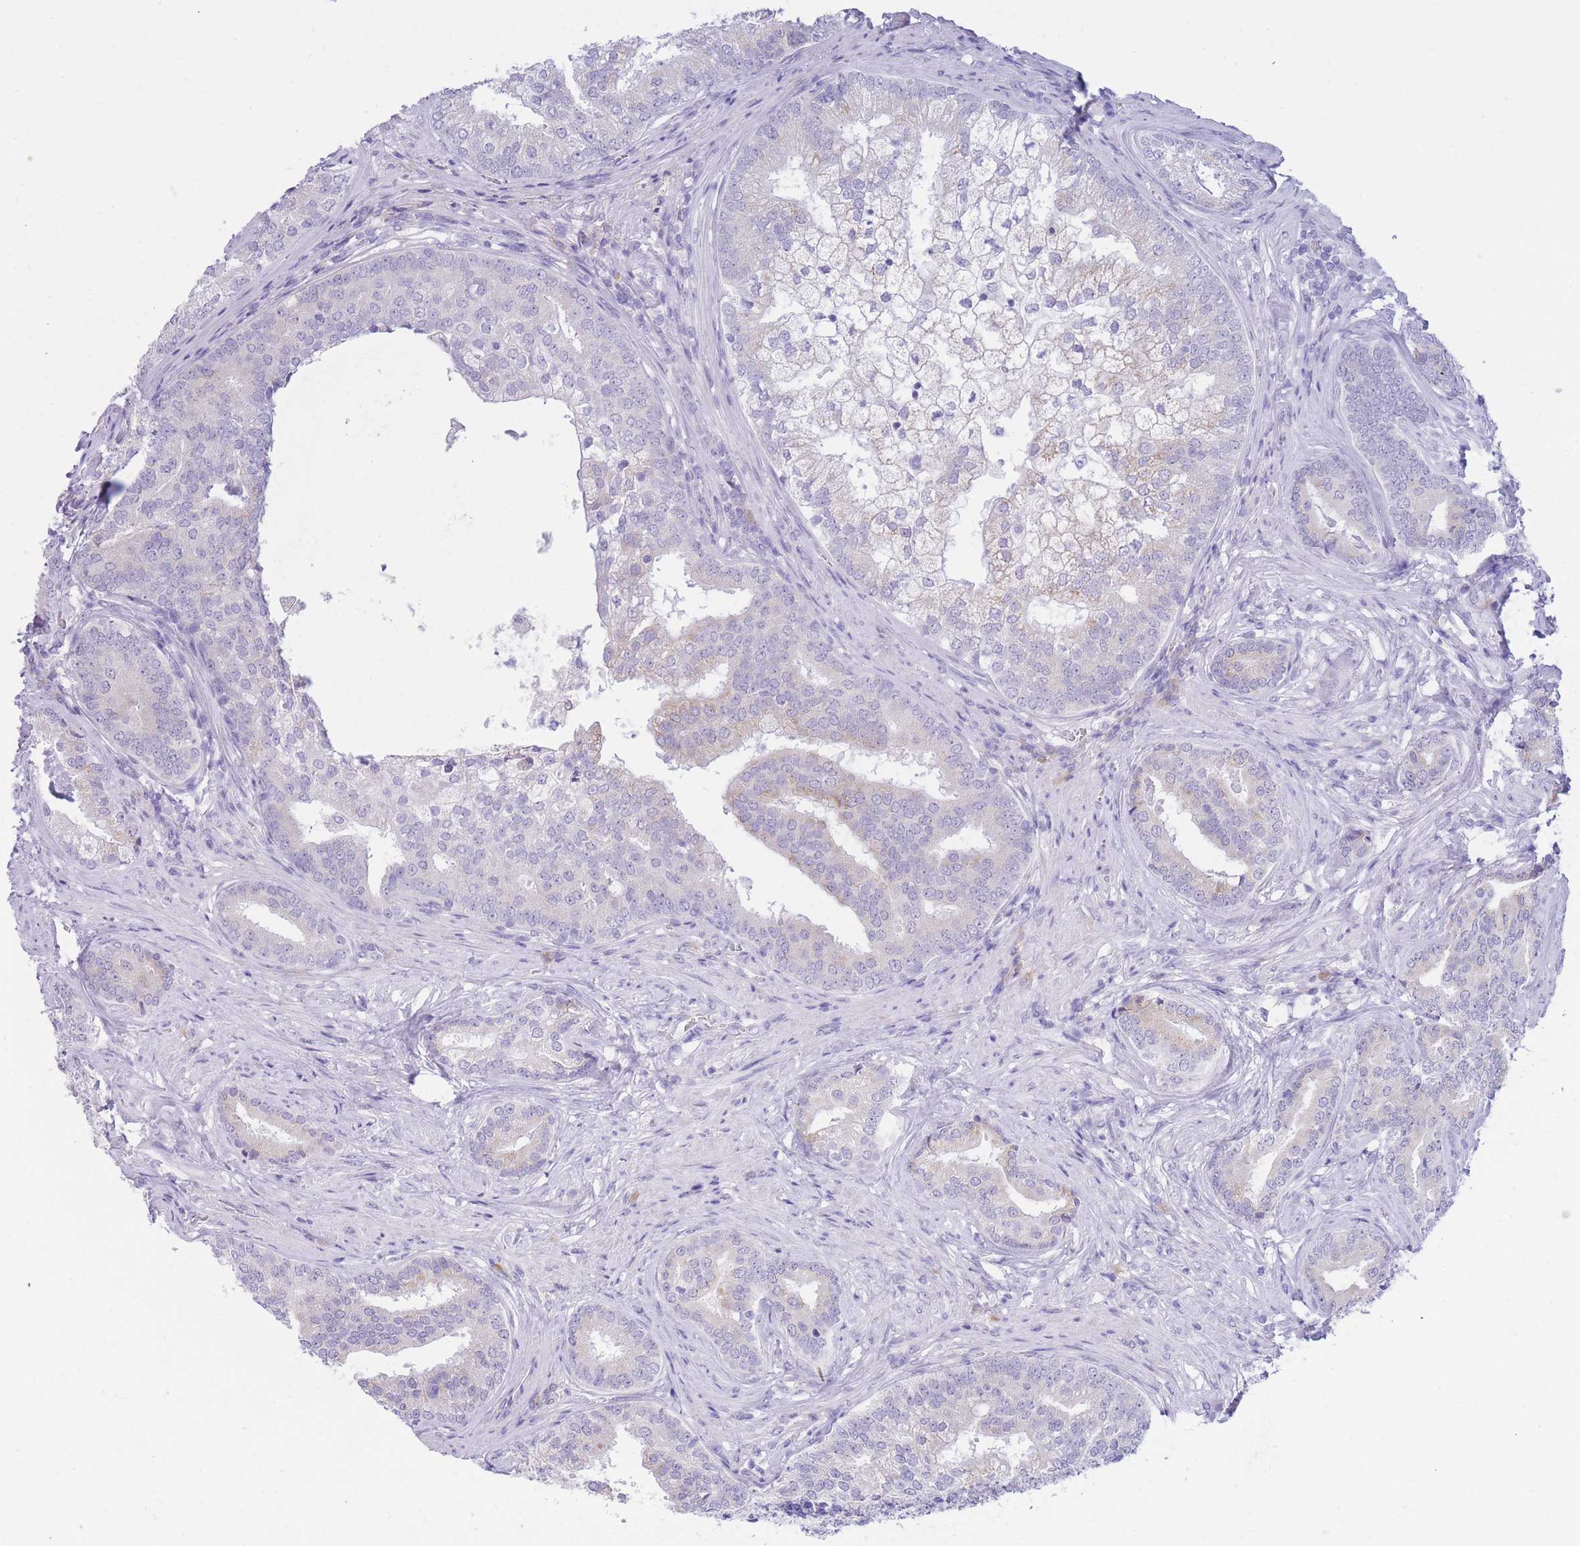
{"staining": {"intensity": "negative", "quantity": "none", "location": "none"}, "tissue": "prostate cancer", "cell_type": "Tumor cells", "image_type": "cancer", "snomed": [{"axis": "morphology", "description": "Adenocarcinoma, High grade"}, {"axis": "topography", "description": "Prostate"}], "caption": "Protein analysis of prostate cancer (high-grade adenocarcinoma) reveals no significant expression in tumor cells.", "gene": "SSUH2", "patient": {"sex": "male", "age": 55}}